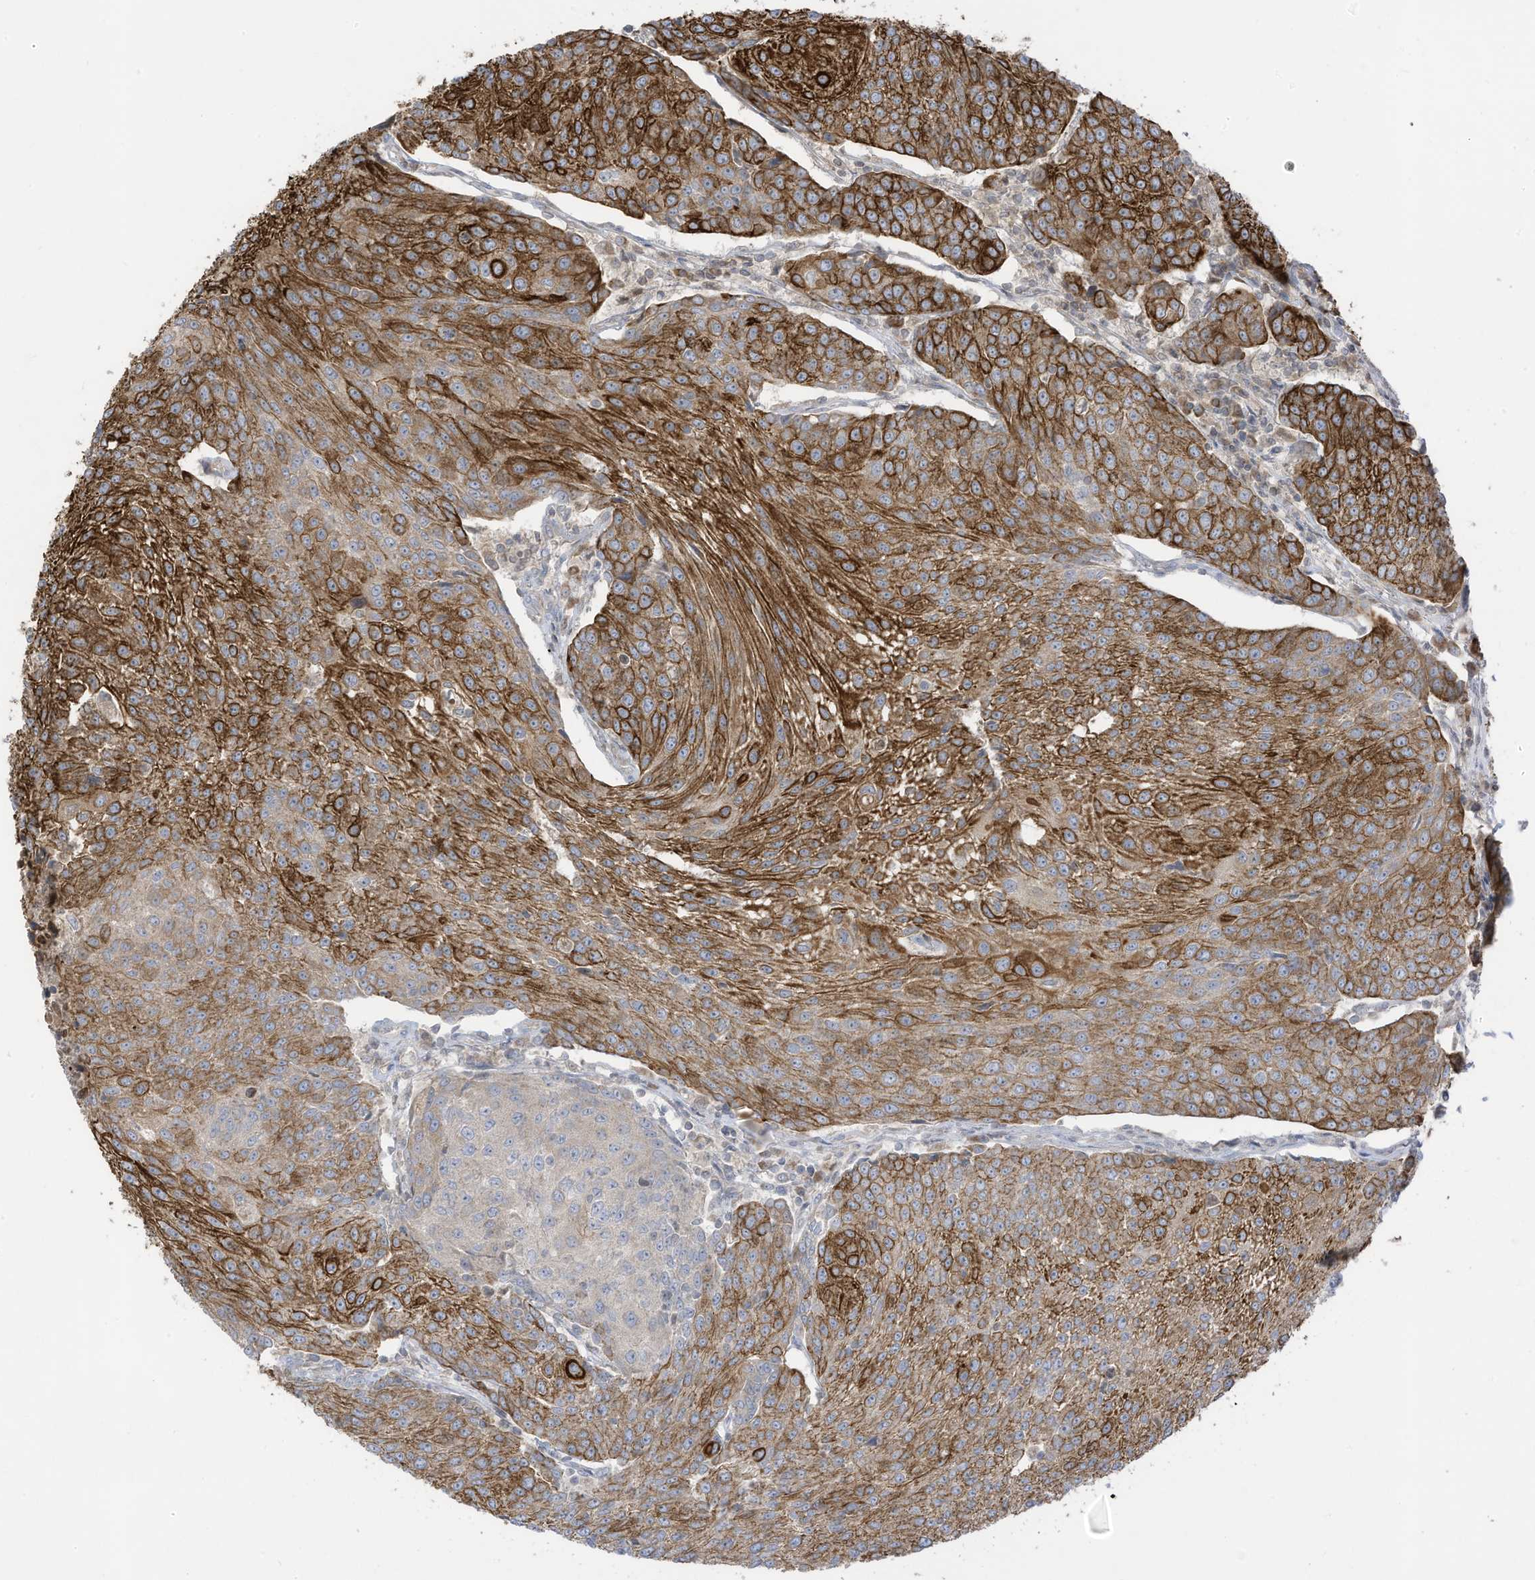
{"staining": {"intensity": "strong", "quantity": "25%-75%", "location": "cytoplasmic/membranous"}, "tissue": "urothelial cancer", "cell_type": "Tumor cells", "image_type": "cancer", "snomed": [{"axis": "morphology", "description": "Urothelial carcinoma, High grade"}, {"axis": "topography", "description": "Urinary bladder"}], "caption": "A high amount of strong cytoplasmic/membranous positivity is seen in approximately 25%-75% of tumor cells in high-grade urothelial carcinoma tissue.", "gene": "CGAS", "patient": {"sex": "female", "age": 85}}